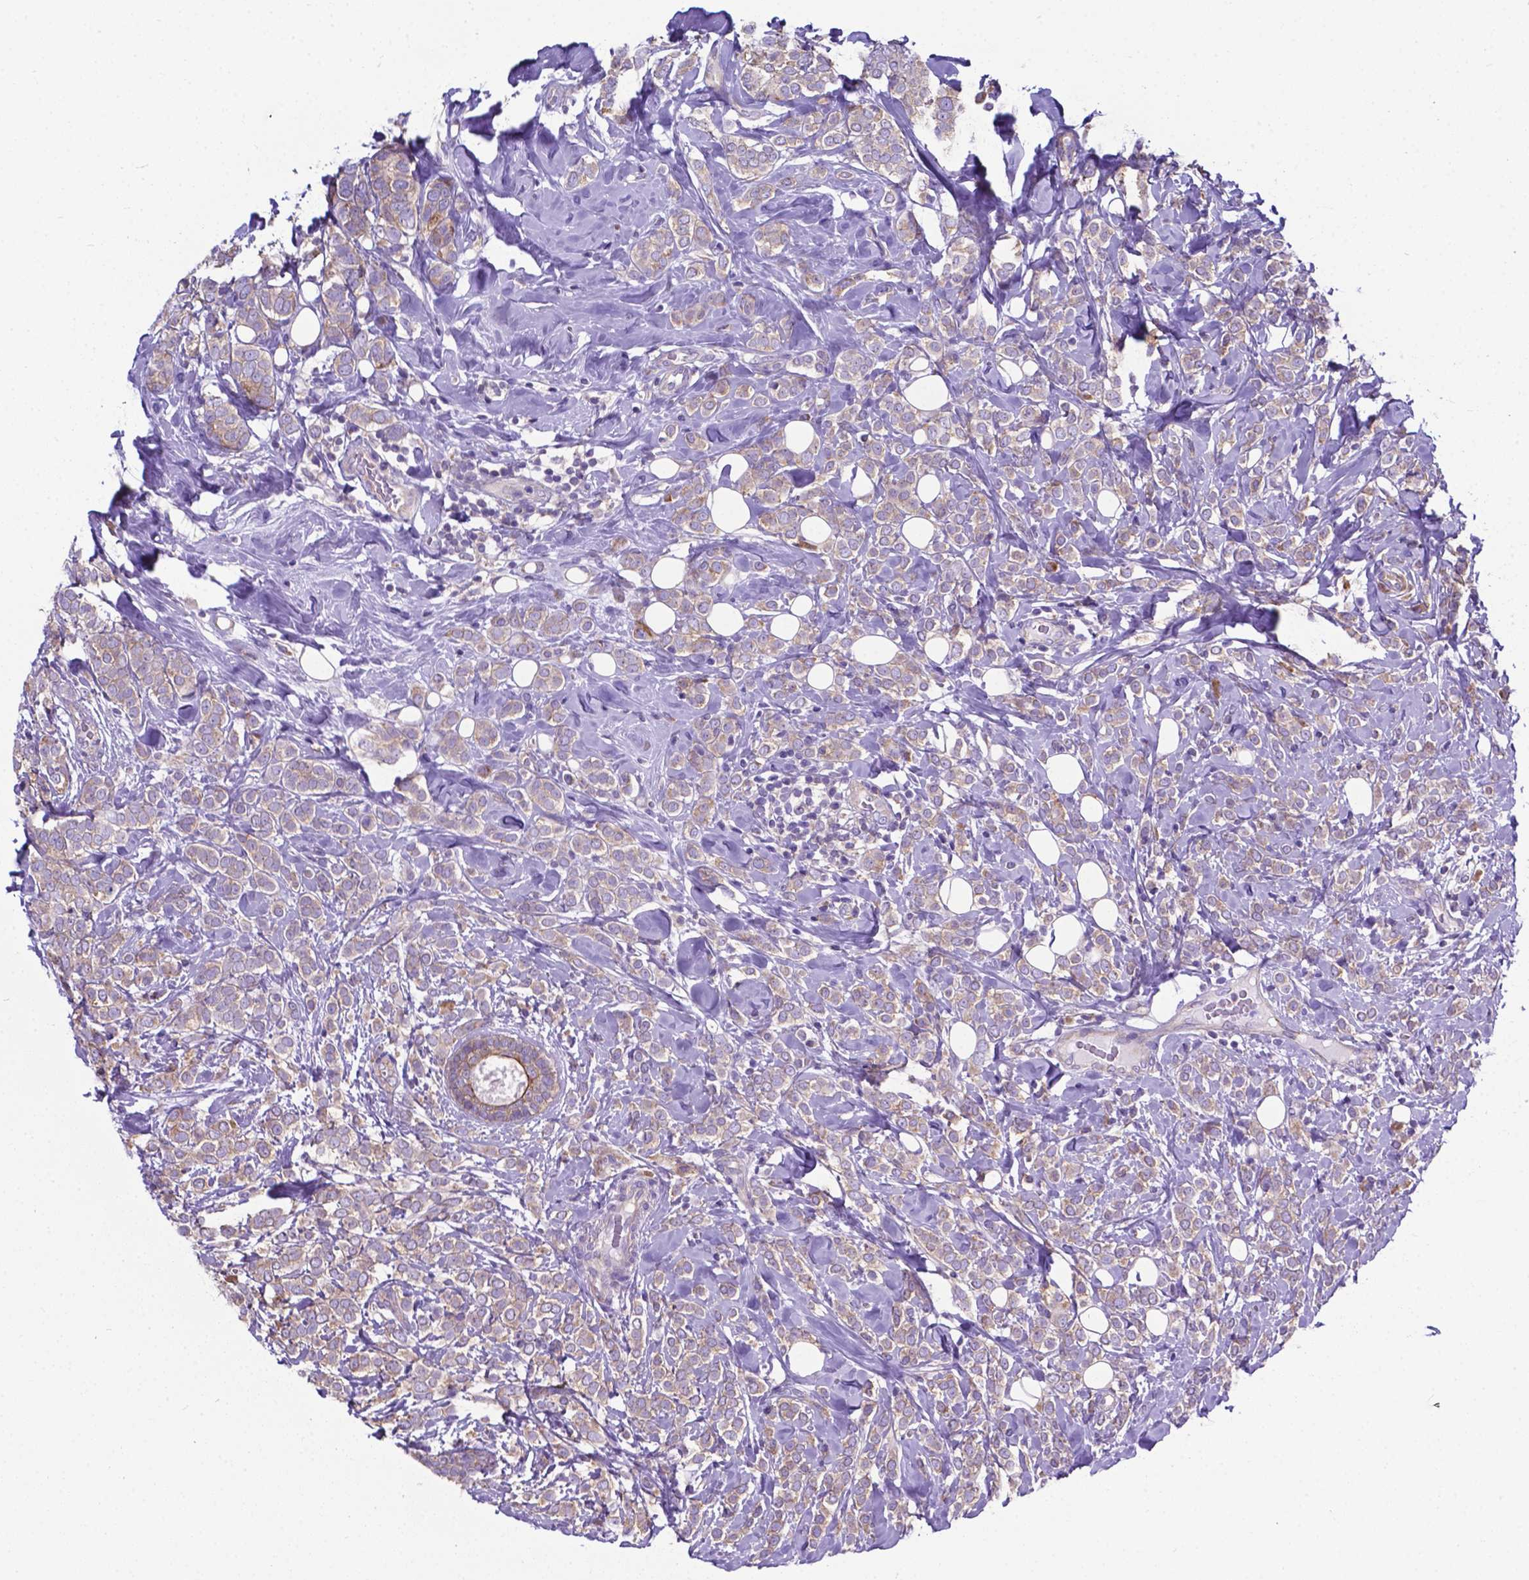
{"staining": {"intensity": "weak", "quantity": ">75%", "location": "cytoplasmic/membranous"}, "tissue": "breast cancer", "cell_type": "Tumor cells", "image_type": "cancer", "snomed": [{"axis": "morphology", "description": "Lobular carcinoma"}, {"axis": "topography", "description": "Breast"}], "caption": "A high-resolution image shows immunohistochemistry staining of lobular carcinoma (breast), which reveals weak cytoplasmic/membranous positivity in approximately >75% of tumor cells.", "gene": "RPL6", "patient": {"sex": "female", "age": 49}}